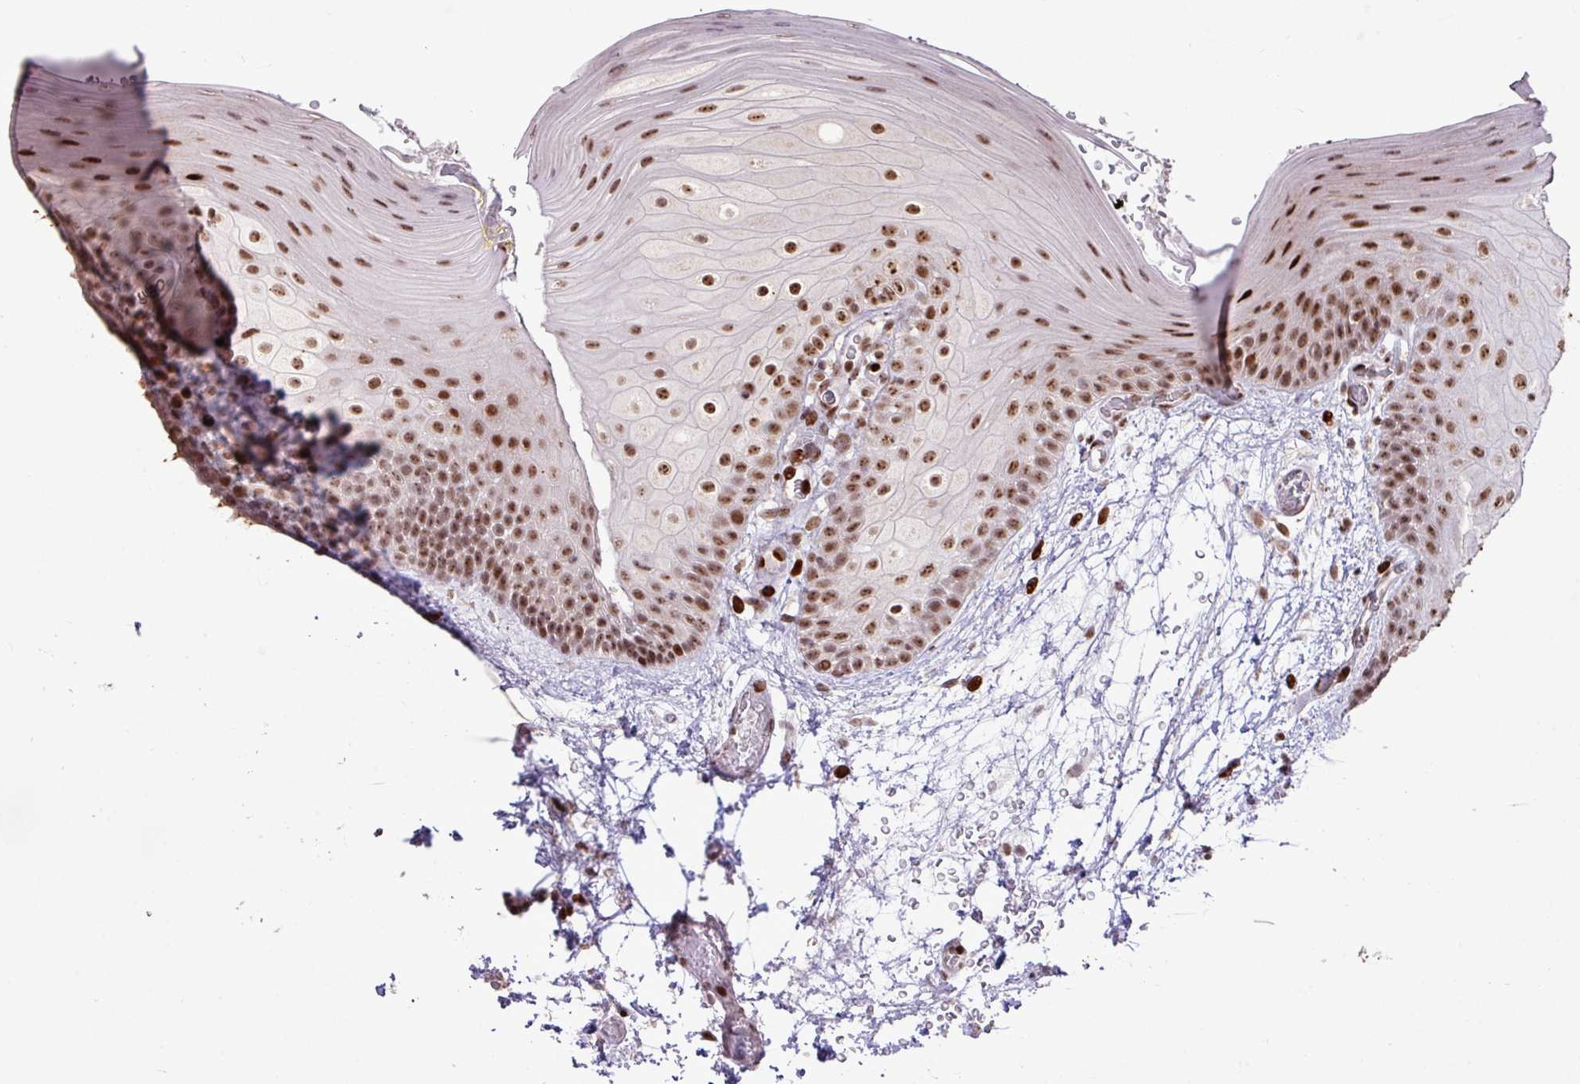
{"staining": {"intensity": "strong", "quantity": ">75%", "location": "nuclear"}, "tissue": "oral mucosa", "cell_type": "Squamous epithelial cells", "image_type": "normal", "snomed": [{"axis": "morphology", "description": "Normal tissue, NOS"}, {"axis": "morphology", "description": "Squamous cell carcinoma, NOS"}, {"axis": "topography", "description": "Oral tissue"}, {"axis": "topography", "description": "Tounge, NOS"}, {"axis": "topography", "description": "Head-Neck"}], "caption": "Immunohistochemistry (DAB) staining of benign human oral mucosa demonstrates strong nuclear protein expression in about >75% of squamous epithelial cells. Using DAB (brown) and hematoxylin (blue) stains, captured at high magnification using brightfield microscopy.", "gene": "ZNF709", "patient": {"sex": "male", "age": 76}}